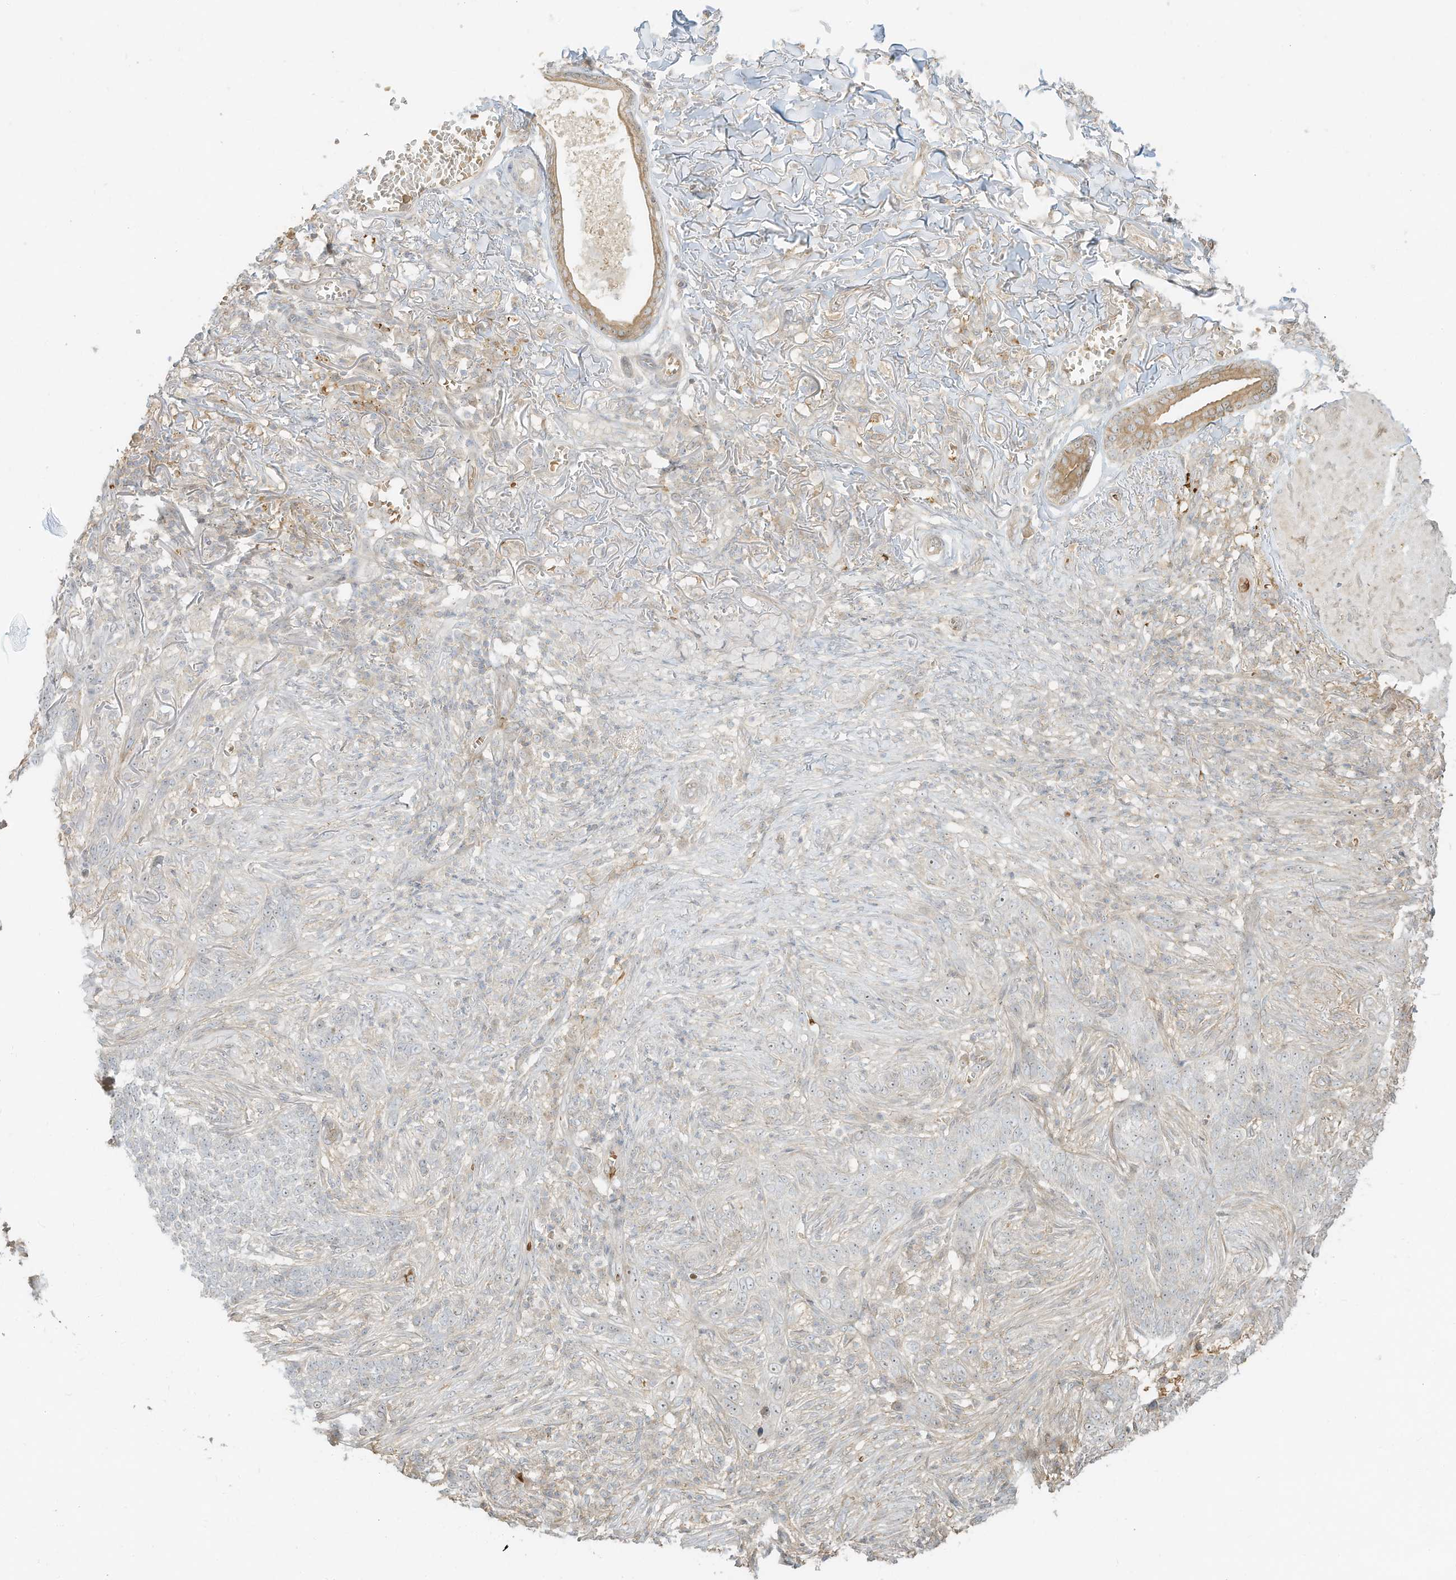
{"staining": {"intensity": "weak", "quantity": "<25%", "location": "cytoplasmic/membranous"}, "tissue": "skin cancer", "cell_type": "Tumor cells", "image_type": "cancer", "snomed": [{"axis": "morphology", "description": "Basal cell carcinoma"}, {"axis": "topography", "description": "Skin"}], "caption": "DAB (3,3'-diaminobenzidine) immunohistochemical staining of skin cancer (basal cell carcinoma) displays no significant positivity in tumor cells.", "gene": "OFD1", "patient": {"sex": "male", "age": 85}}